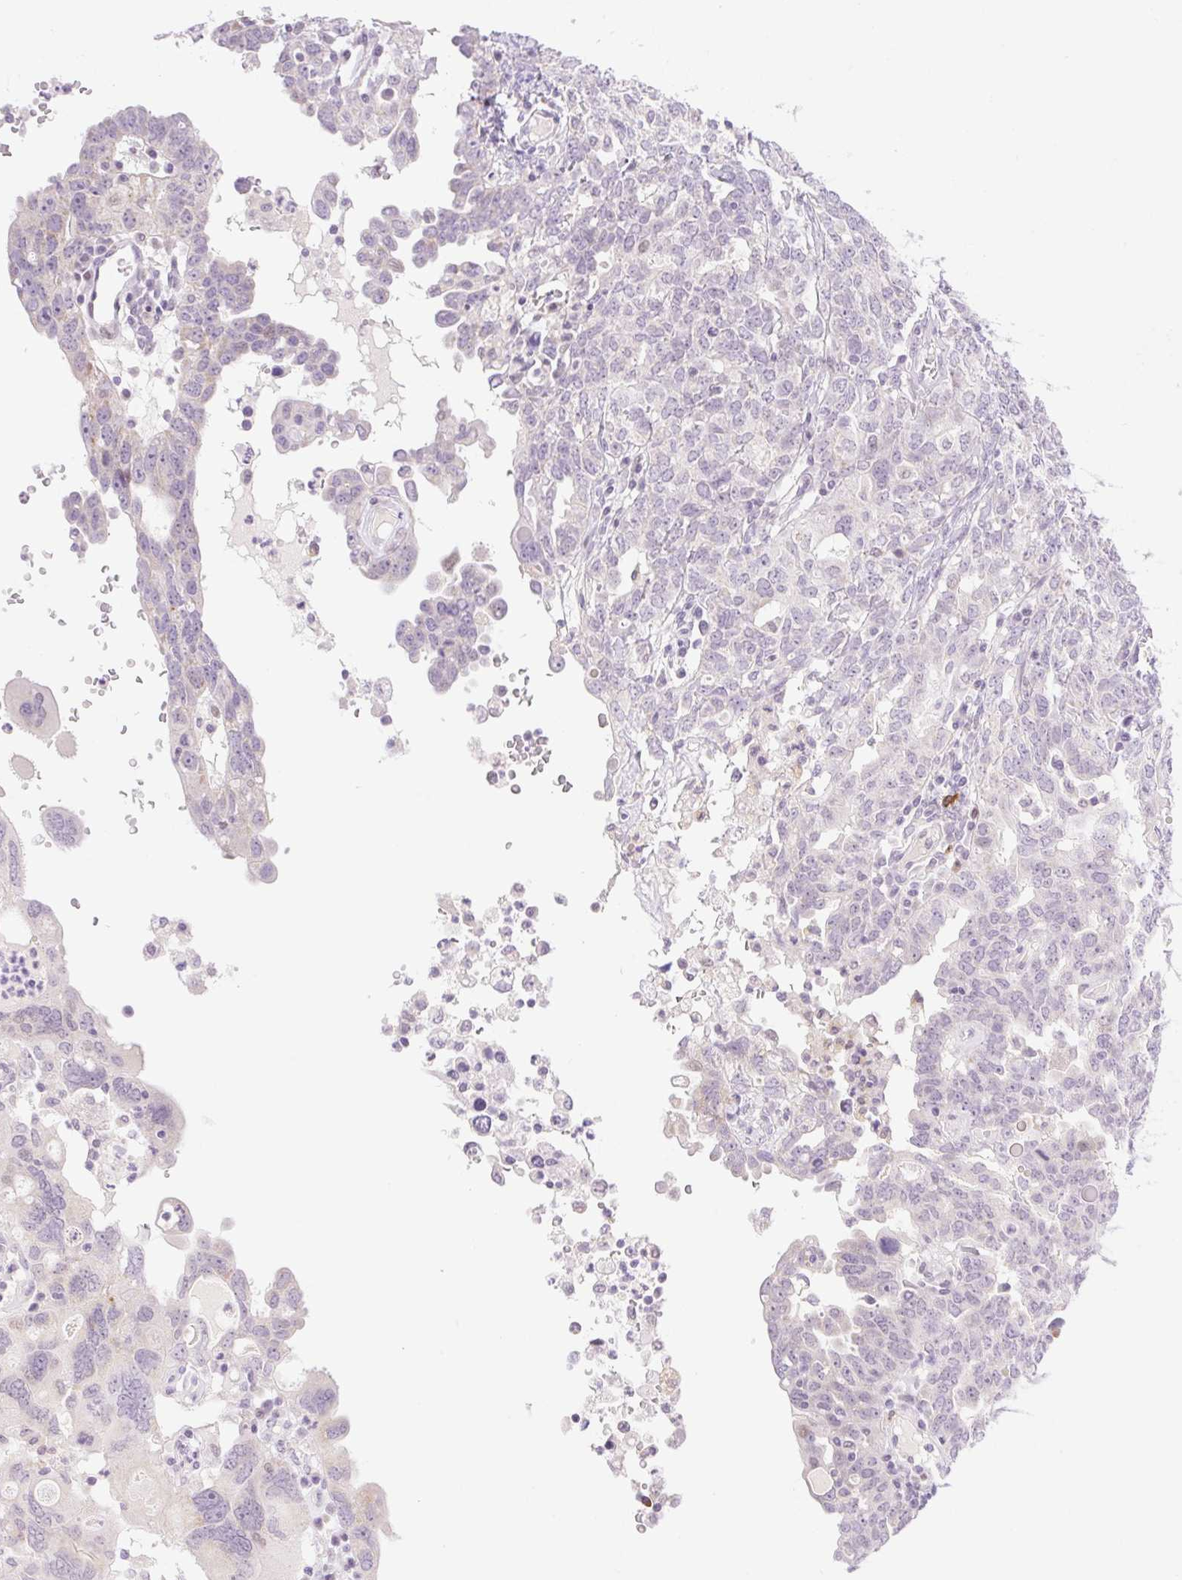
{"staining": {"intensity": "negative", "quantity": "none", "location": "none"}, "tissue": "ovarian cancer", "cell_type": "Tumor cells", "image_type": "cancer", "snomed": [{"axis": "morphology", "description": "Carcinoma, endometroid"}, {"axis": "topography", "description": "Ovary"}], "caption": "An IHC histopathology image of endometroid carcinoma (ovarian) is shown. There is no staining in tumor cells of endometroid carcinoma (ovarian).", "gene": "SPRYD4", "patient": {"sex": "female", "age": 62}}